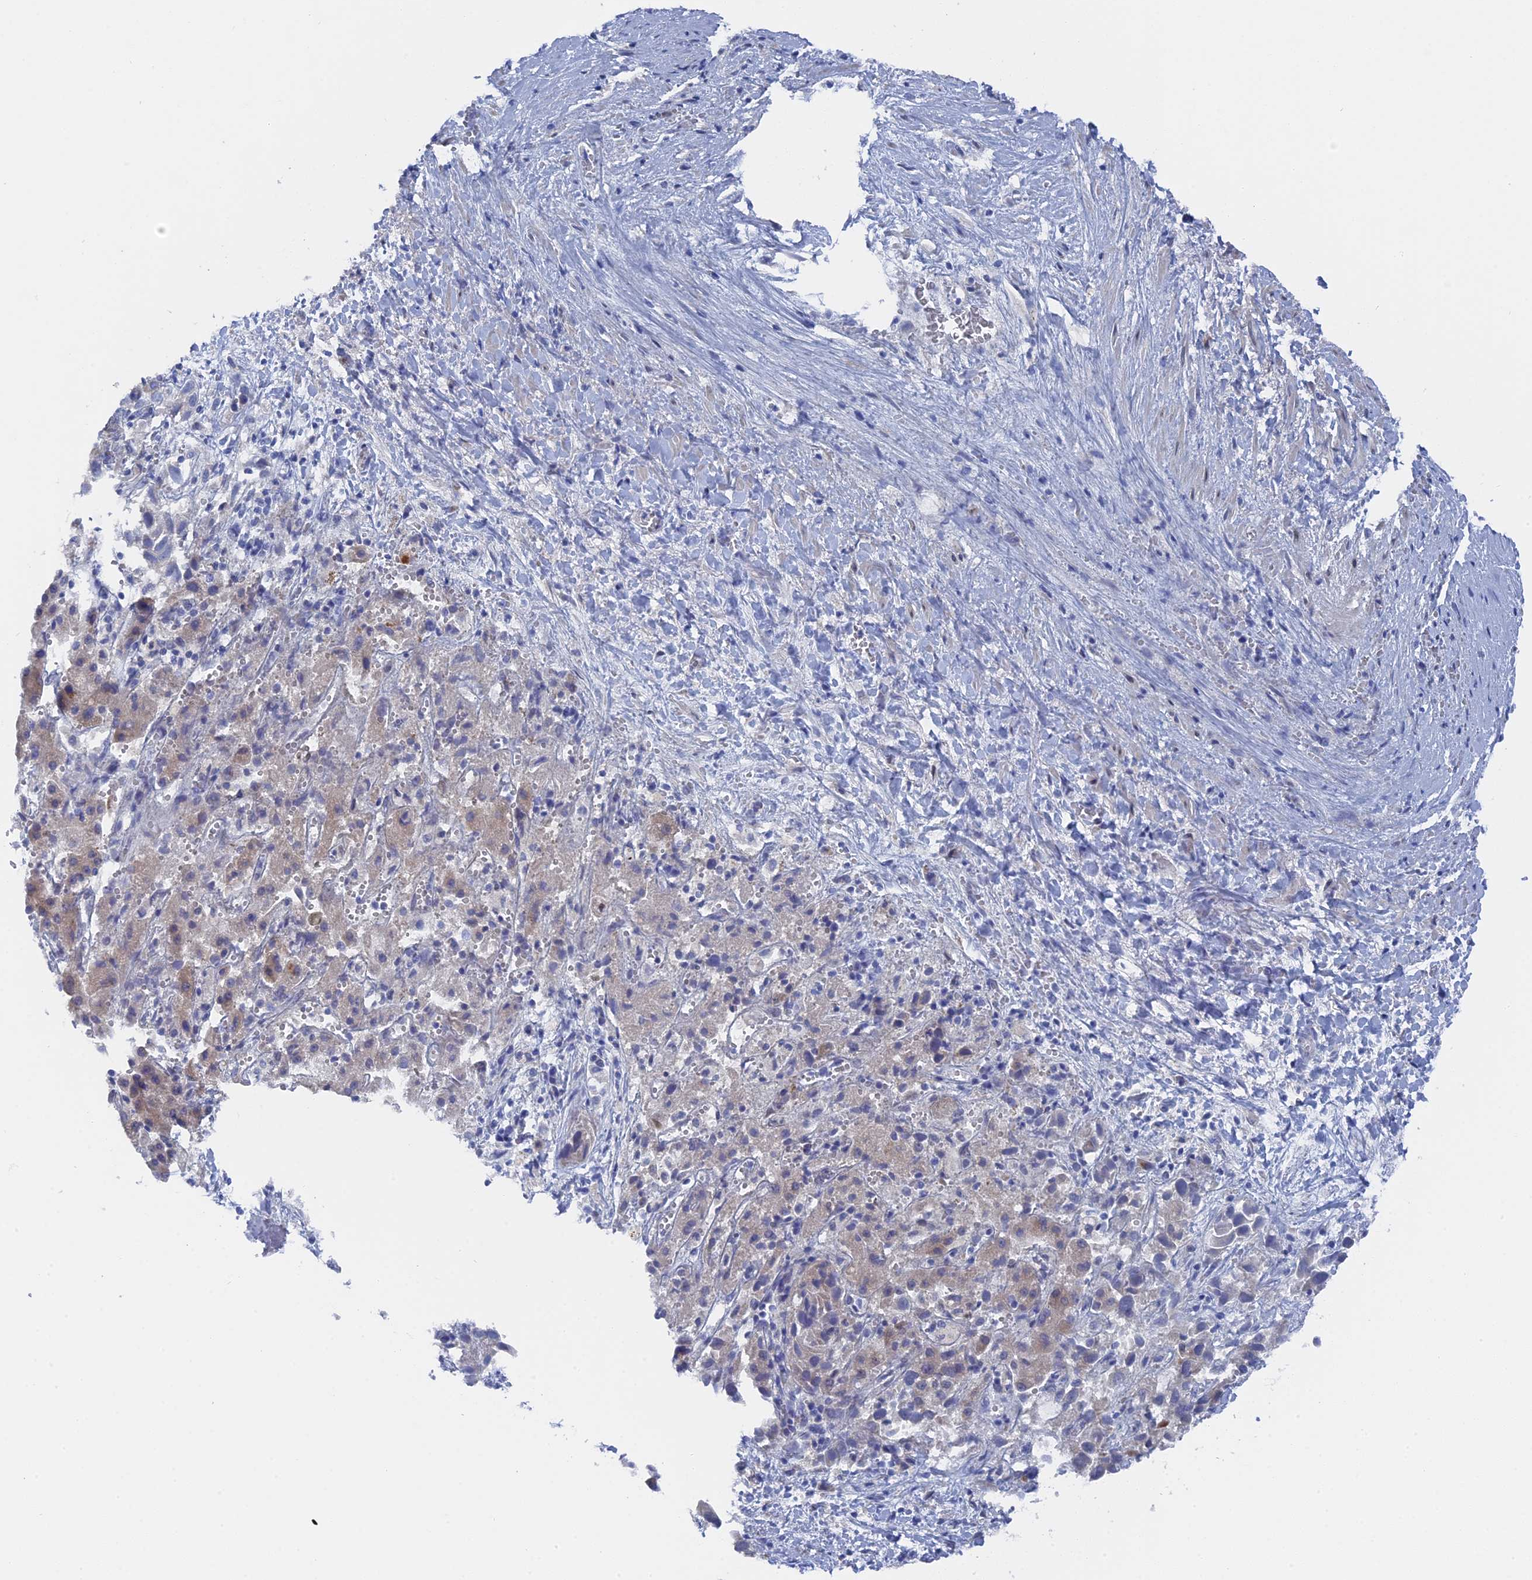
{"staining": {"intensity": "weak", "quantity": "<25%", "location": "cytoplasmic/membranous"}, "tissue": "liver cancer", "cell_type": "Tumor cells", "image_type": "cancer", "snomed": [{"axis": "morphology", "description": "Cholangiocarcinoma"}, {"axis": "topography", "description": "Liver"}], "caption": "This photomicrograph is of liver cancer (cholangiocarcinoma) stained with immunohistochemistry to label a protein in brown with the nuclei are counter-stained blue. There is no expression in tumor cells. Nuclei are stained in blue.", "gene": "TMEM161A", "patient": {"sex": "female", "age": 52}}